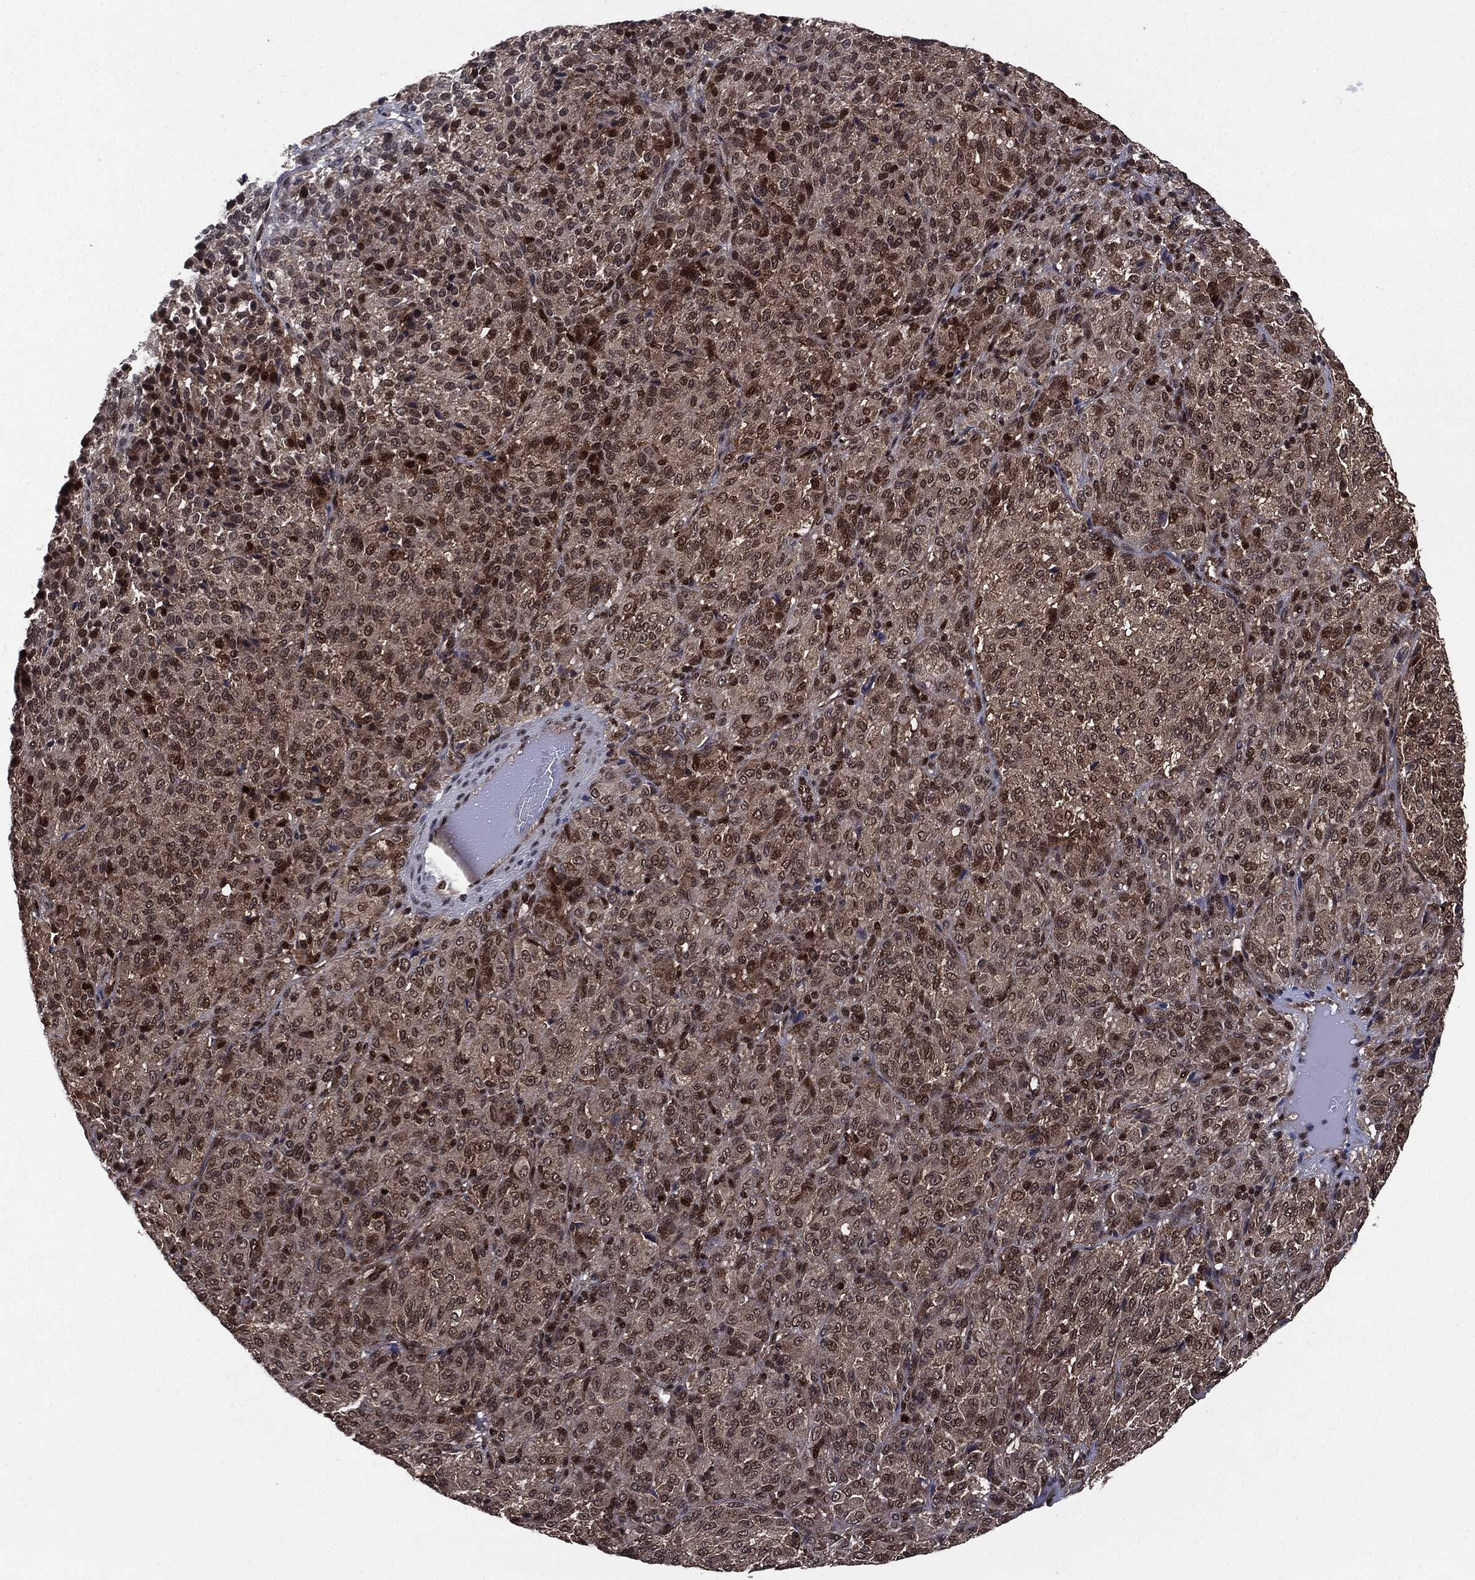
{"staining": {"intensity": "moderate", "quantity": "25%-75%", "location": "nuclear"}, "tissue": "melanoma", "cell_type": "Tumor cells", "image_type": "cancer", "snomed": [{"axis": "morphology", "description": "Malignant melanoma, Metastatic site"}, {"axis": "topography", "description": "Brain"}], "caption": "The image exhibits immunohistochemical staining of melanoma. There is moderate nuclear expression is appreciated in approximately 25%-75% of tumor cells.", "gene": "PTPA", "patient": {"sex": "female", "age": 56}}